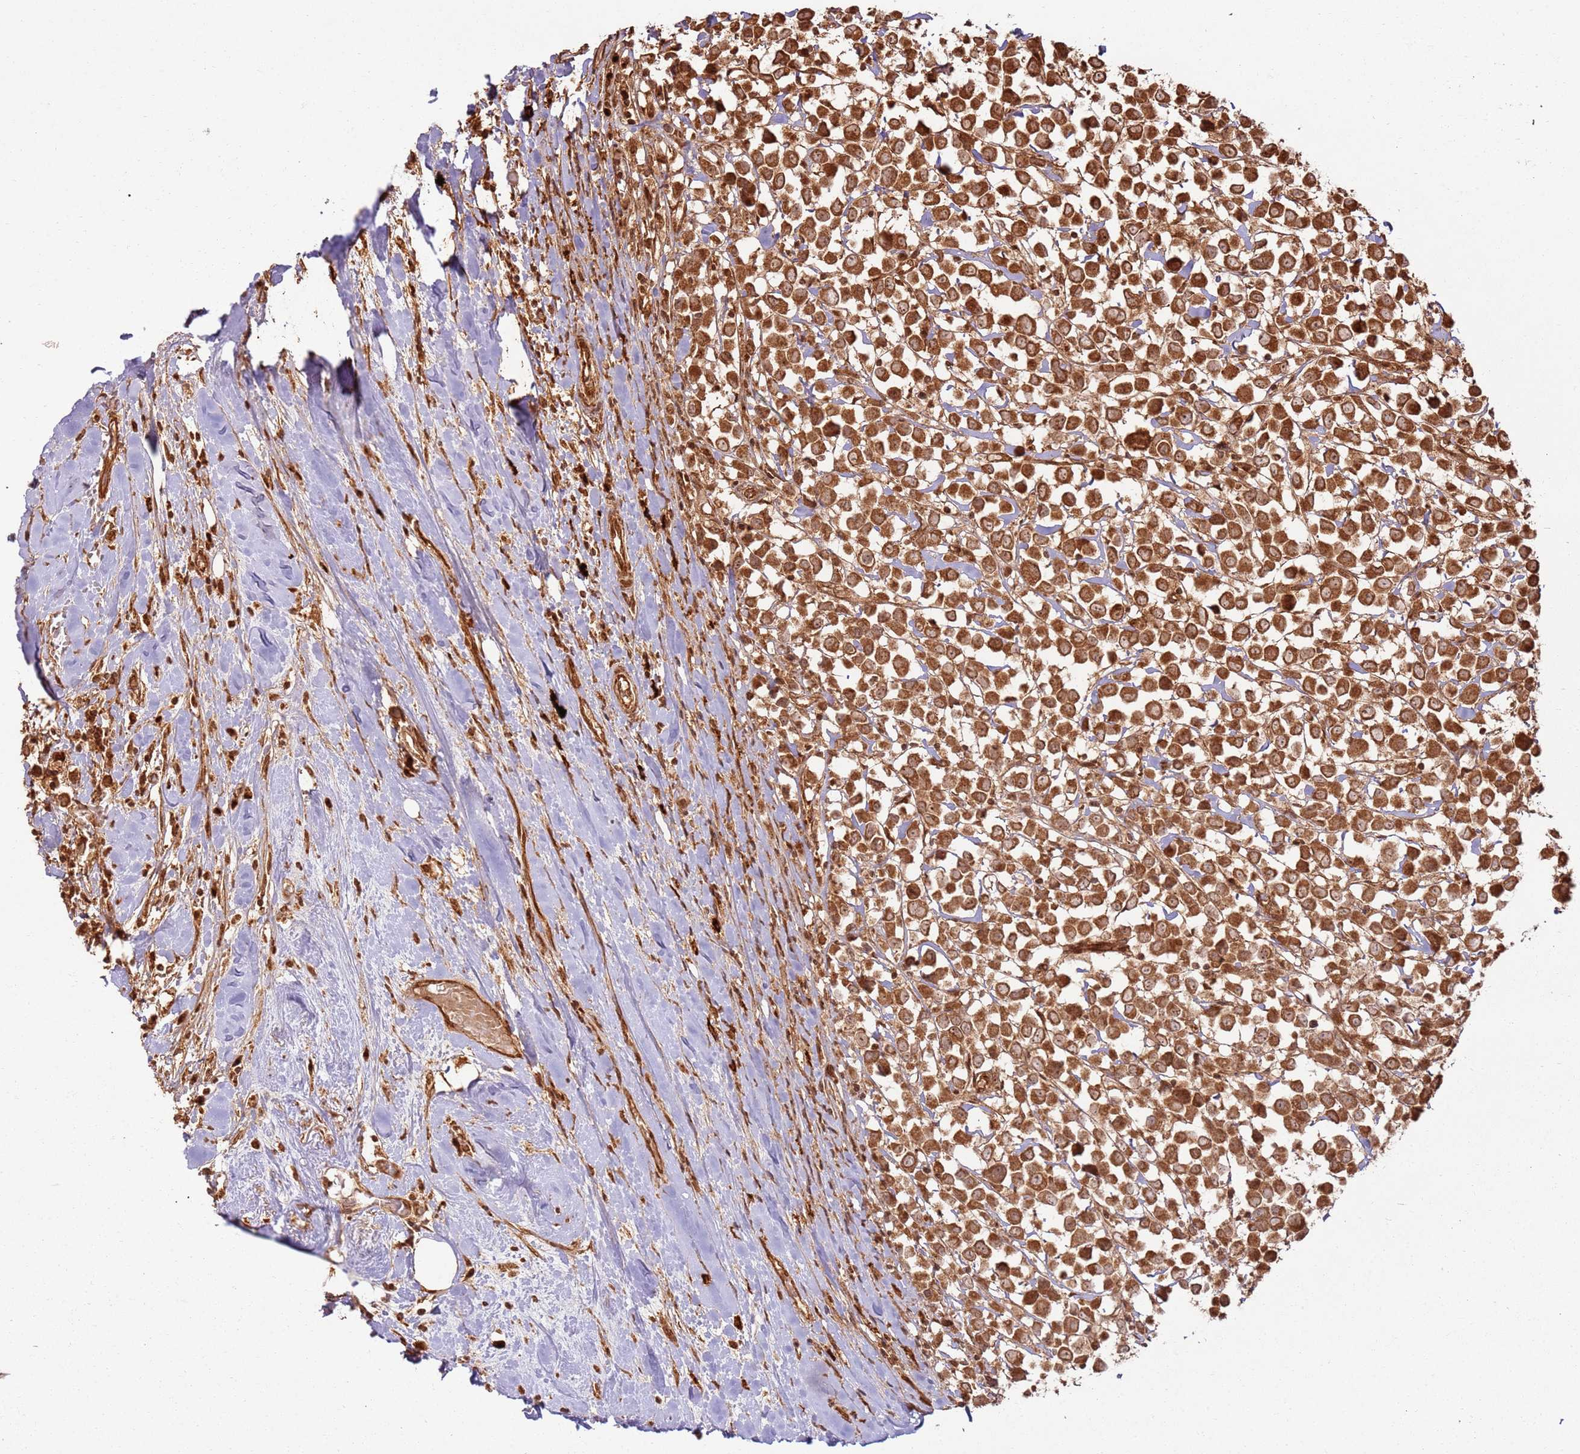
{"staining": {"intensity": "strong", "quantity": ">75%", "location": "cytoplasmic/membranous"}, "tissue": "breast cancer", "cell_type": "Tumor cells", "image_type": "cancer", "snomed": [{"axis": "morphology", "description": "Duct carcinoma"}, {"axis": "topography", "description": "Breast"}], "caption": "Strong cytoplasmic/membranous staining is appreciated in about >75% of tumor cells in breast cancer (invasive ductal carcinoma).", "gene": "TBC1D13", "patient": {"sex": "female", "age": 61}}